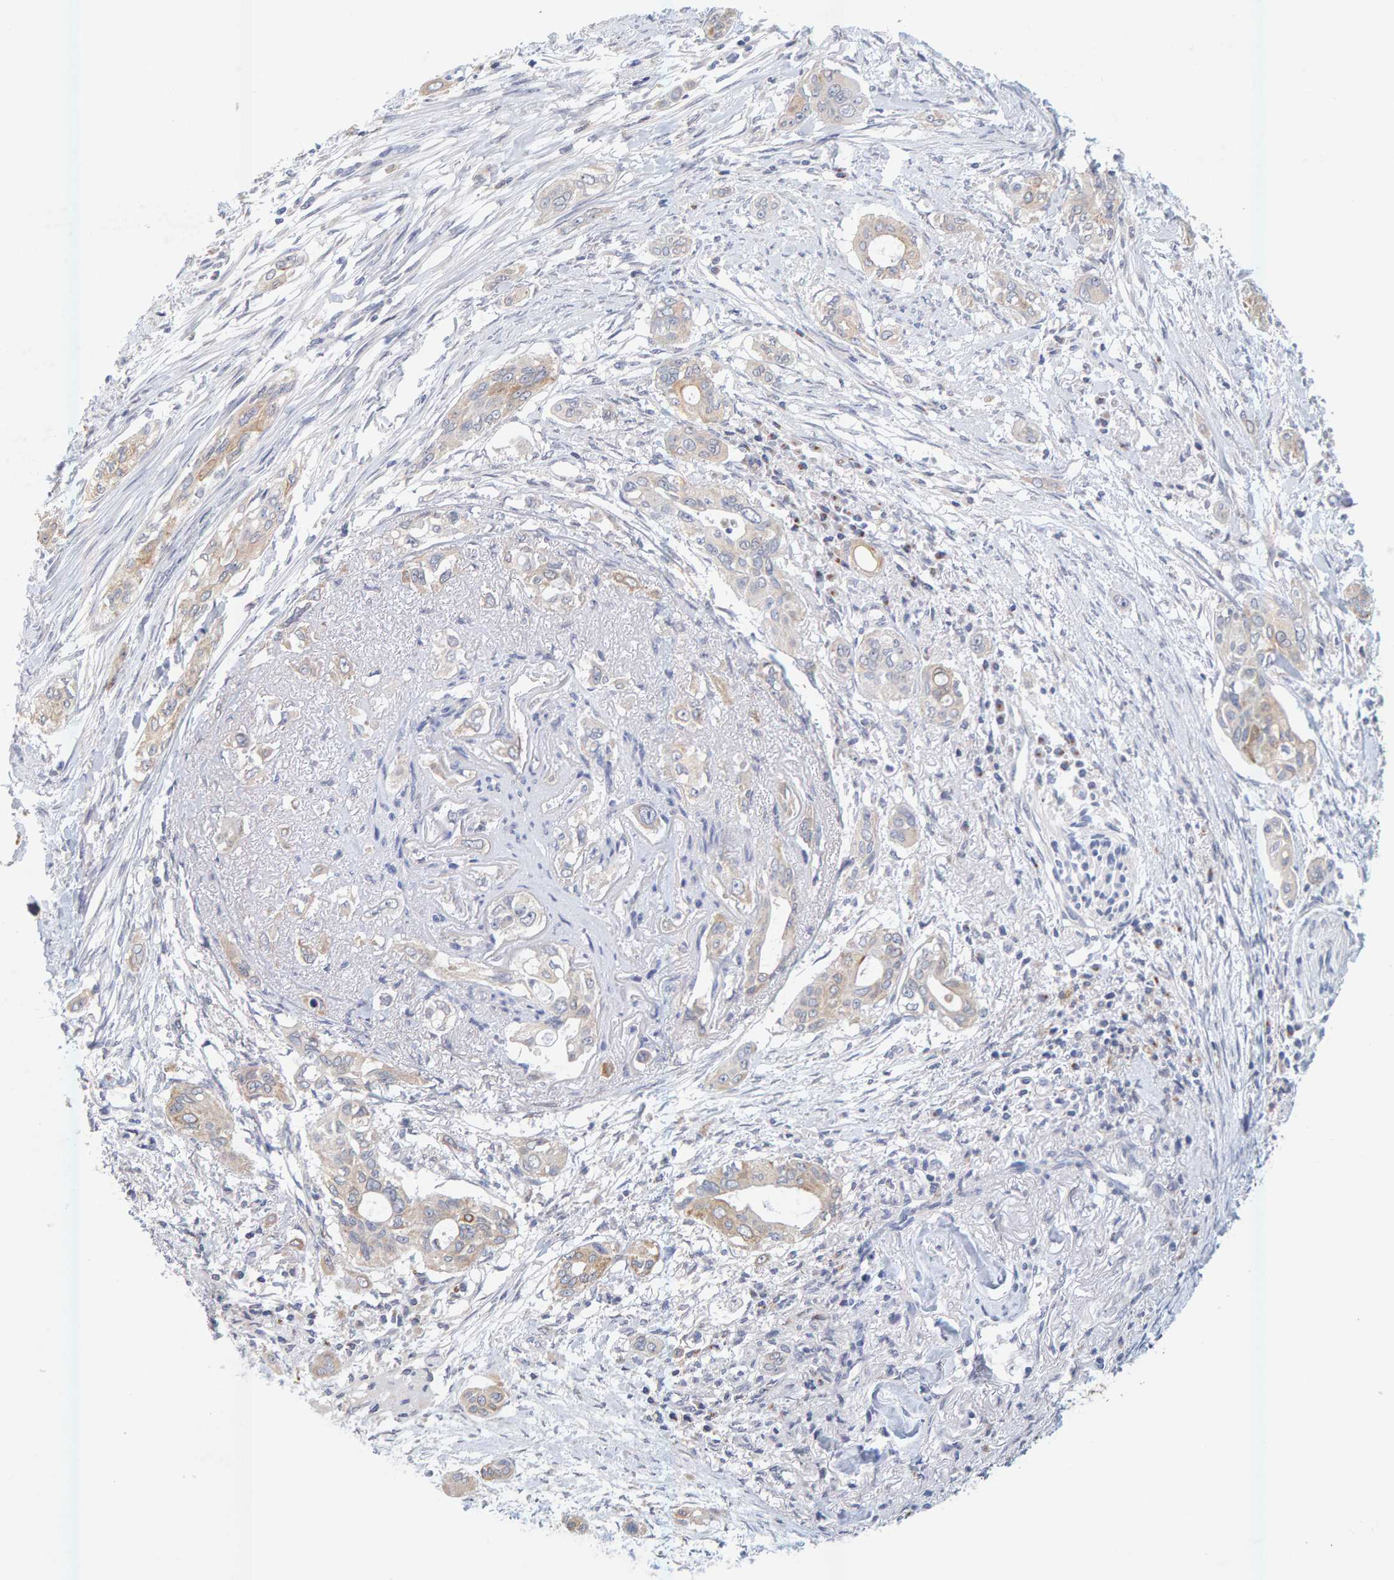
{"staining": {"intensity": "weak", "quantity": ">75%", "location": "cytoplasmic/membranous"}, "tissue": "pancreatic cancer", "cell_type": "Tumor cells", "image_type": "cancer", "snomed": [{"axis": "morphology", "description": "Adenocarcinoma, NOS"}, {"axis": "topography", "description": "Pancreas"}], "caption": "Protein expression by immunohistochemistry exhibits weak cytoplasmic/membranous positivity in approximately >75% of tumor cells in pancreatic cancer (adenocarcinoma).", "gene": "SGPL1", "patient": {"sex": "female", "age": 60}}